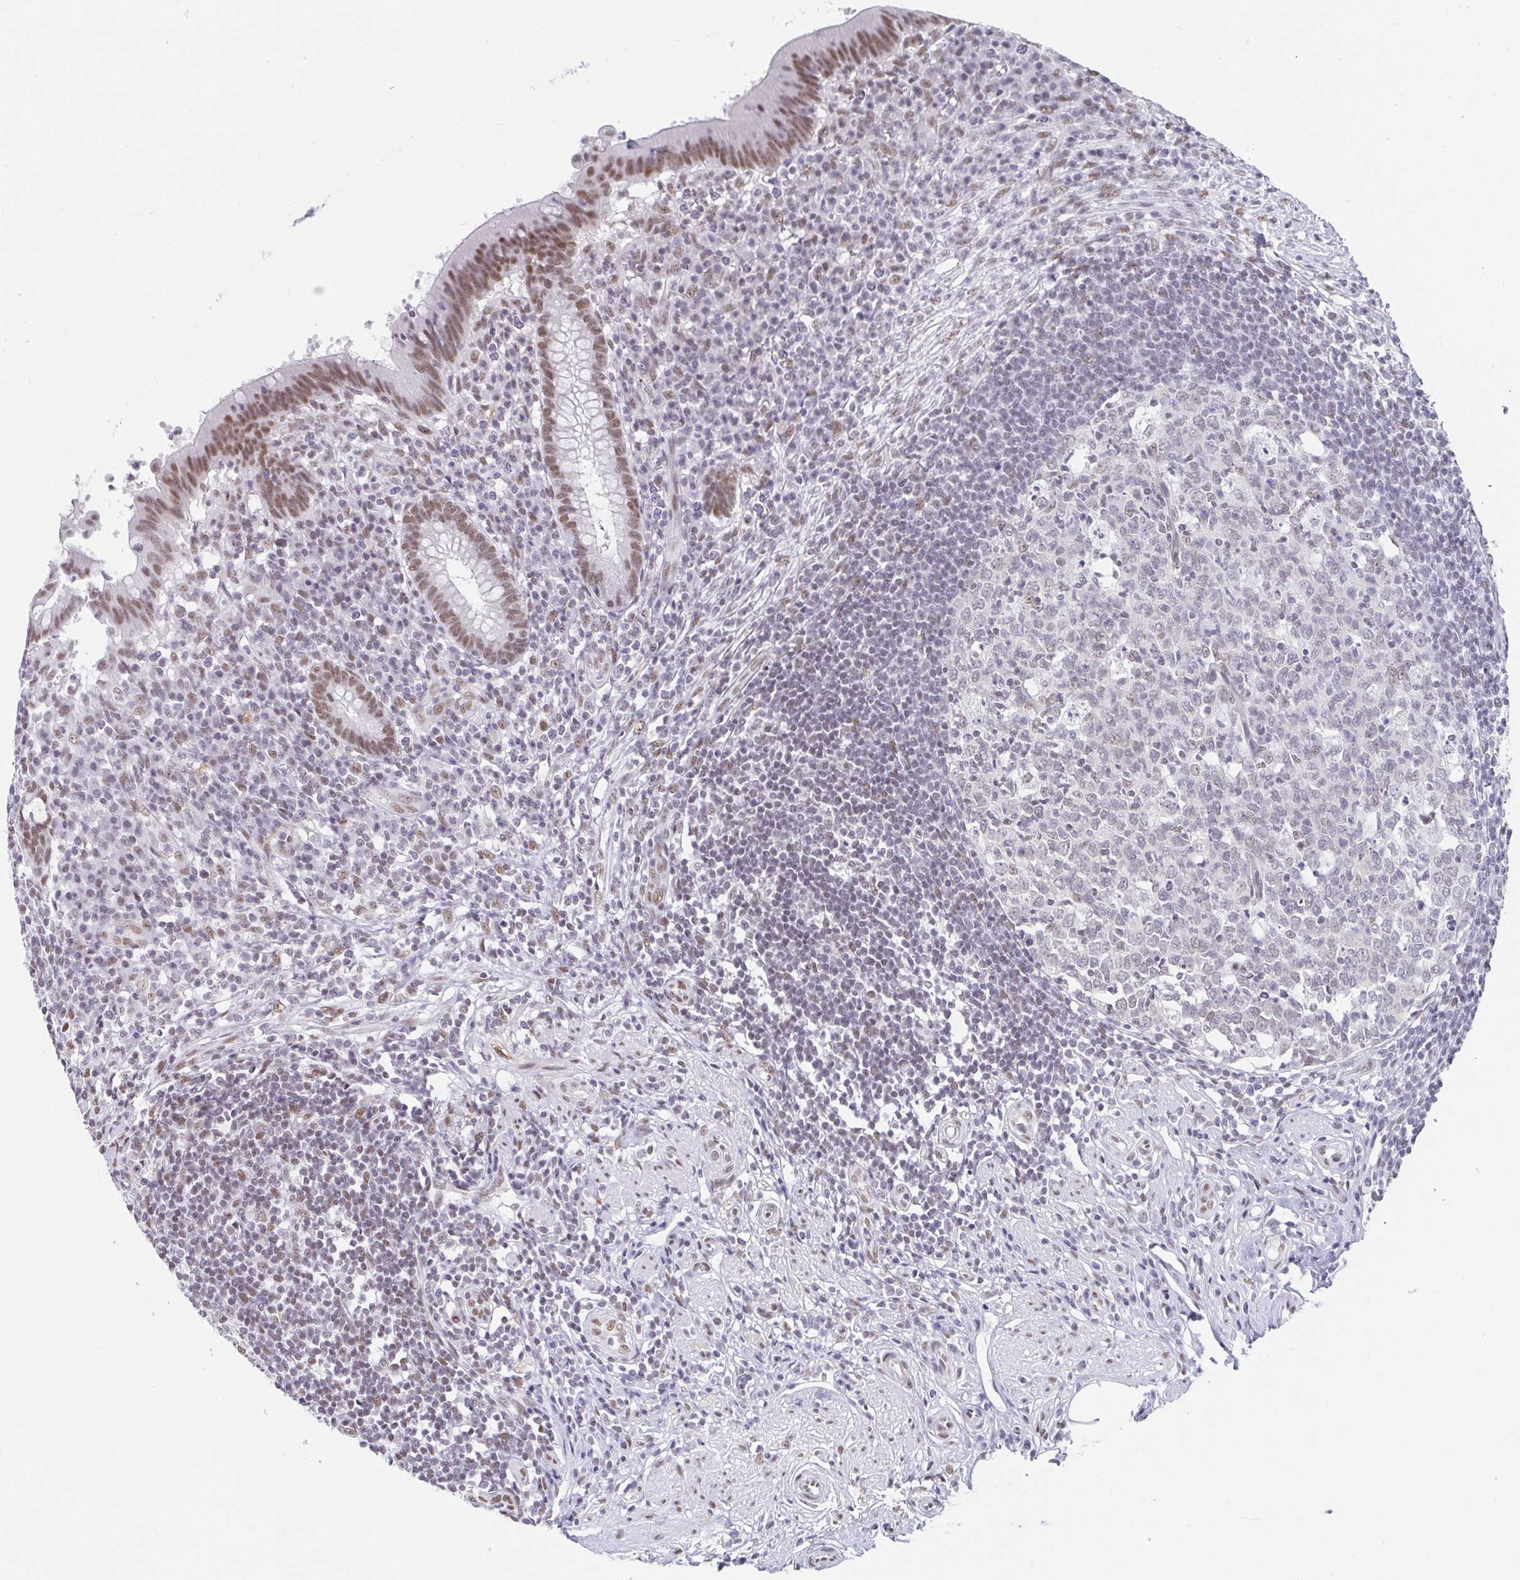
{"staining": {"intensity": "moderate", "quantity": "25%-75%", "location": "nuclear"}, "tissue": "appendix", "cell_type": "Glandular cells", "image_type": "normal", "snomed": [{"axis": "morphology", "description": "Normal tissue, NOS"}, {"axis": "topography", "description": "Appendix"}], "caption": "IHC image of normal appendix: appendix stained using immunohistochemistry (IHC) shows medium levels of moderate protein expression localized specifically in the nuclear of glandular cells, appearing as a nuclear brown color.", "gene": "SLC7A10", "patient": {"sex": "female", "age": 56}}